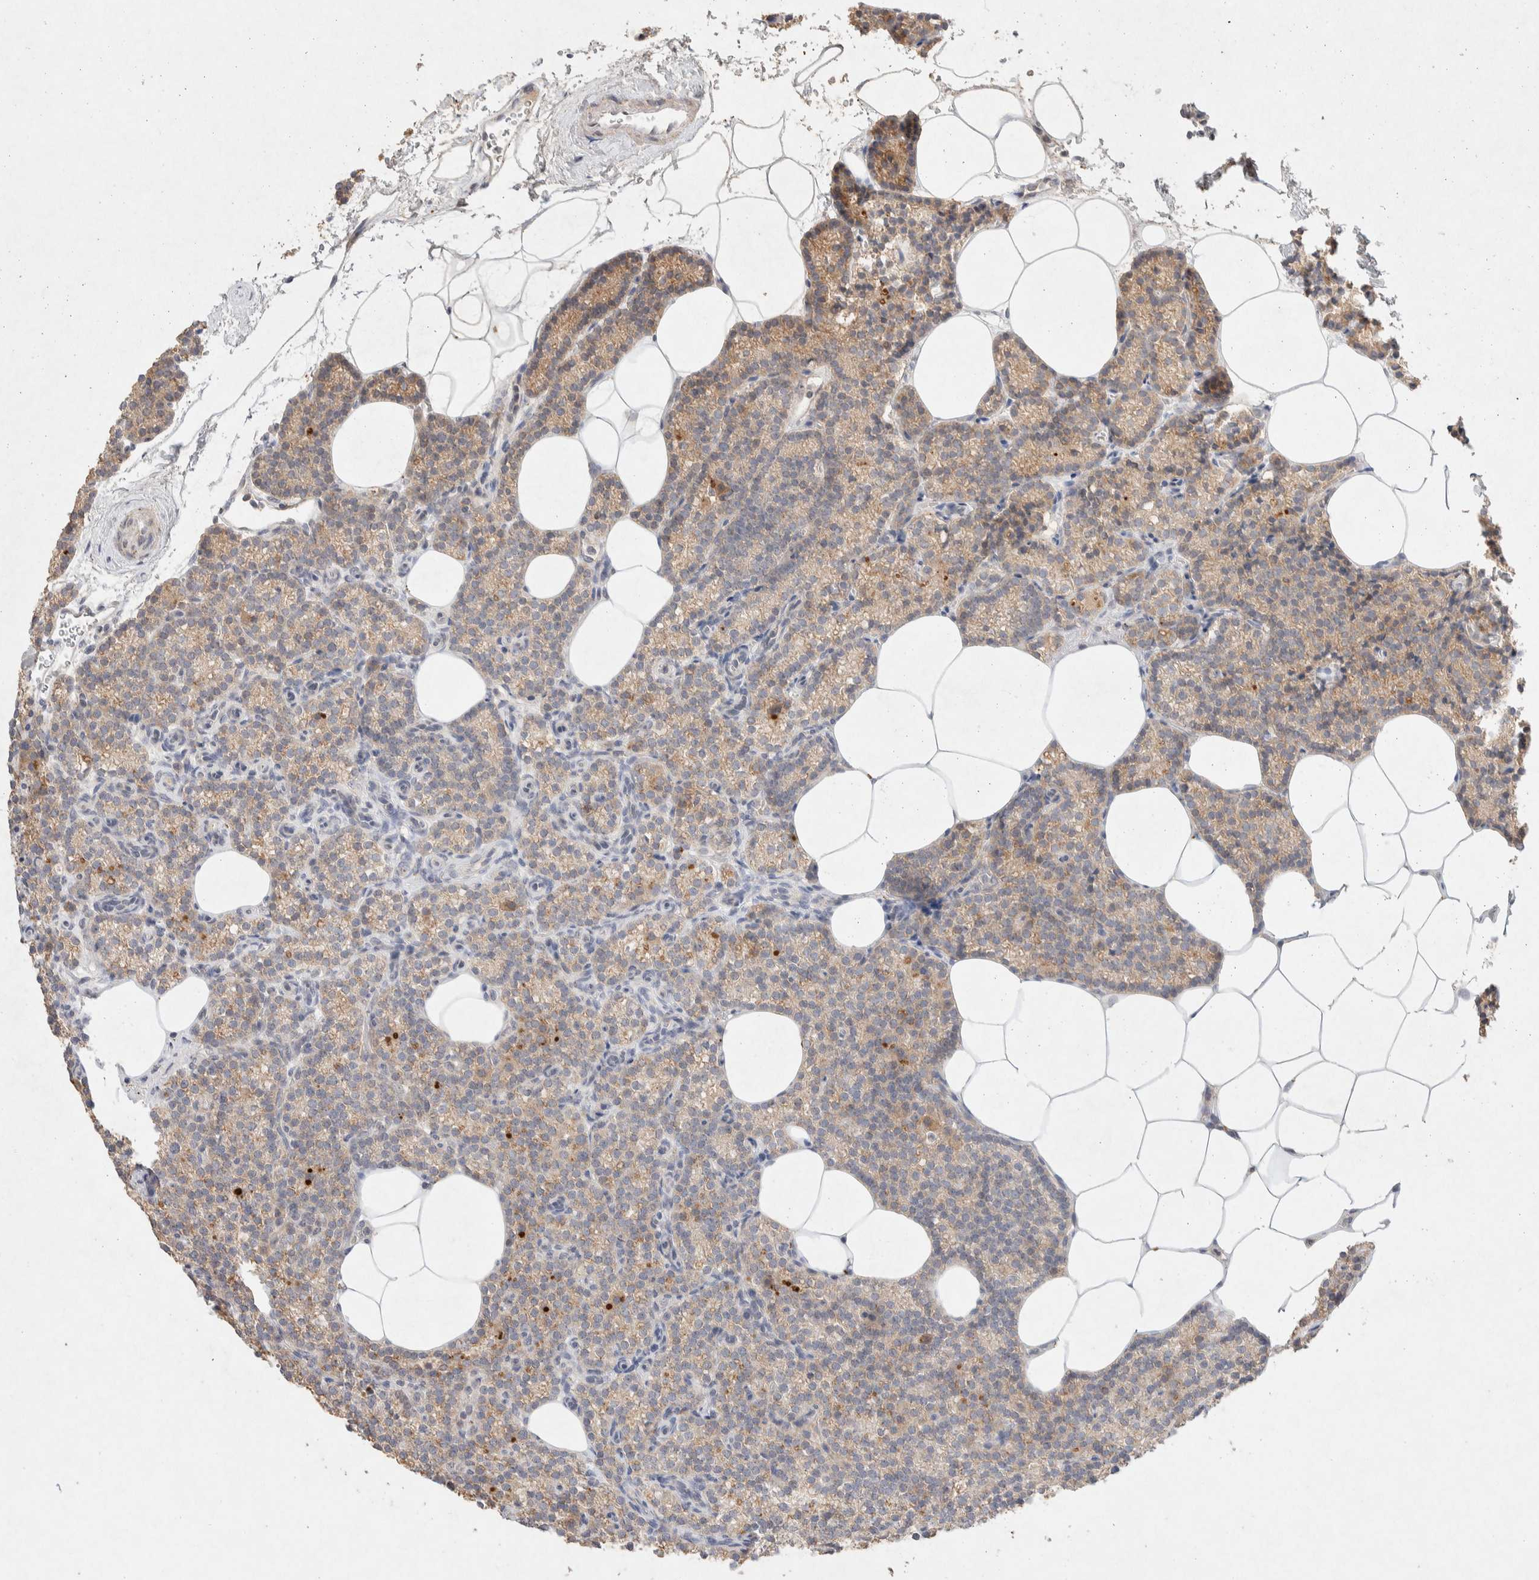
{"staining": {"intensity": "moderate", "quantity": "25%-75%", "location": "cytoplasmic/membranous"}, "tissue": "parathyroid gland", "cell_type": "Glandular cells", "image_type": "normal", "snomed": [{"axis": "morphology", "description": "Normal tissue, NOS"}, {"axis": "topography", "description": "Parathyroid gland"}], "caption": "Approximately 25%-75% of glandular cells in normal parathyroid gland exhibit moderate cytoplasmic/membranous protein positivity as visualized by brown immunohistochemical staining.", "gene": "GNAI1", "patient": {"sex": "male", "age": 58}}